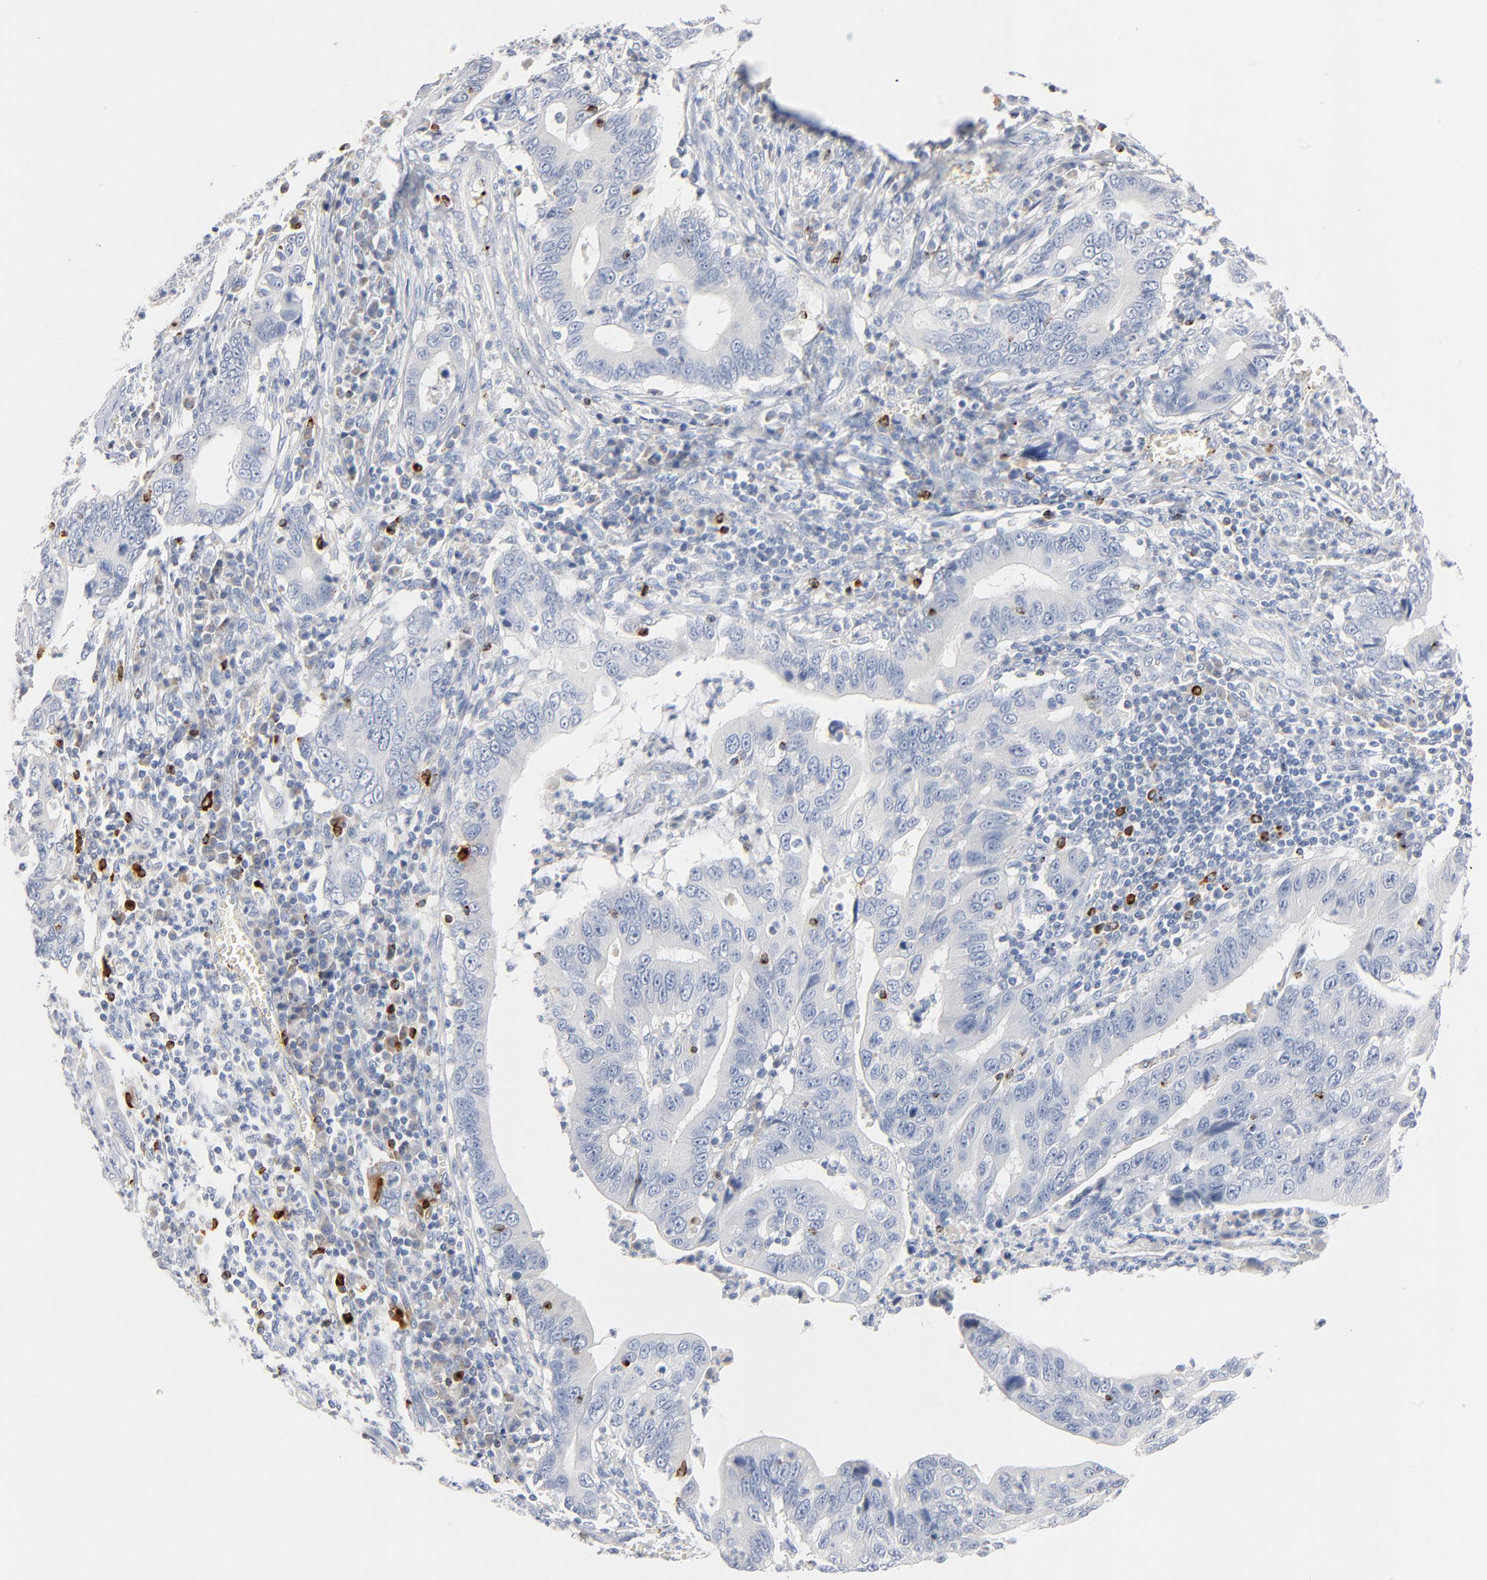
{"staining": {"intensity": "negative", "quantity": "none", "location": "none"}, "tissue": "stomach cancer", "cell_type": "Tumor cells", "image_type": "cancer", "snomed": [{"axis": "morphology", "description": "Adenocarcinoma, NOS"}, {"axis": "topography", "description": "Stomach, upper"}], "caption": "An image of stomach cancer (adenocarcinoma) stained for a protein reveals no brown staining in tumor cells.", "gene": "GZMB", "patient": {"sex": "male", "age": 63}}